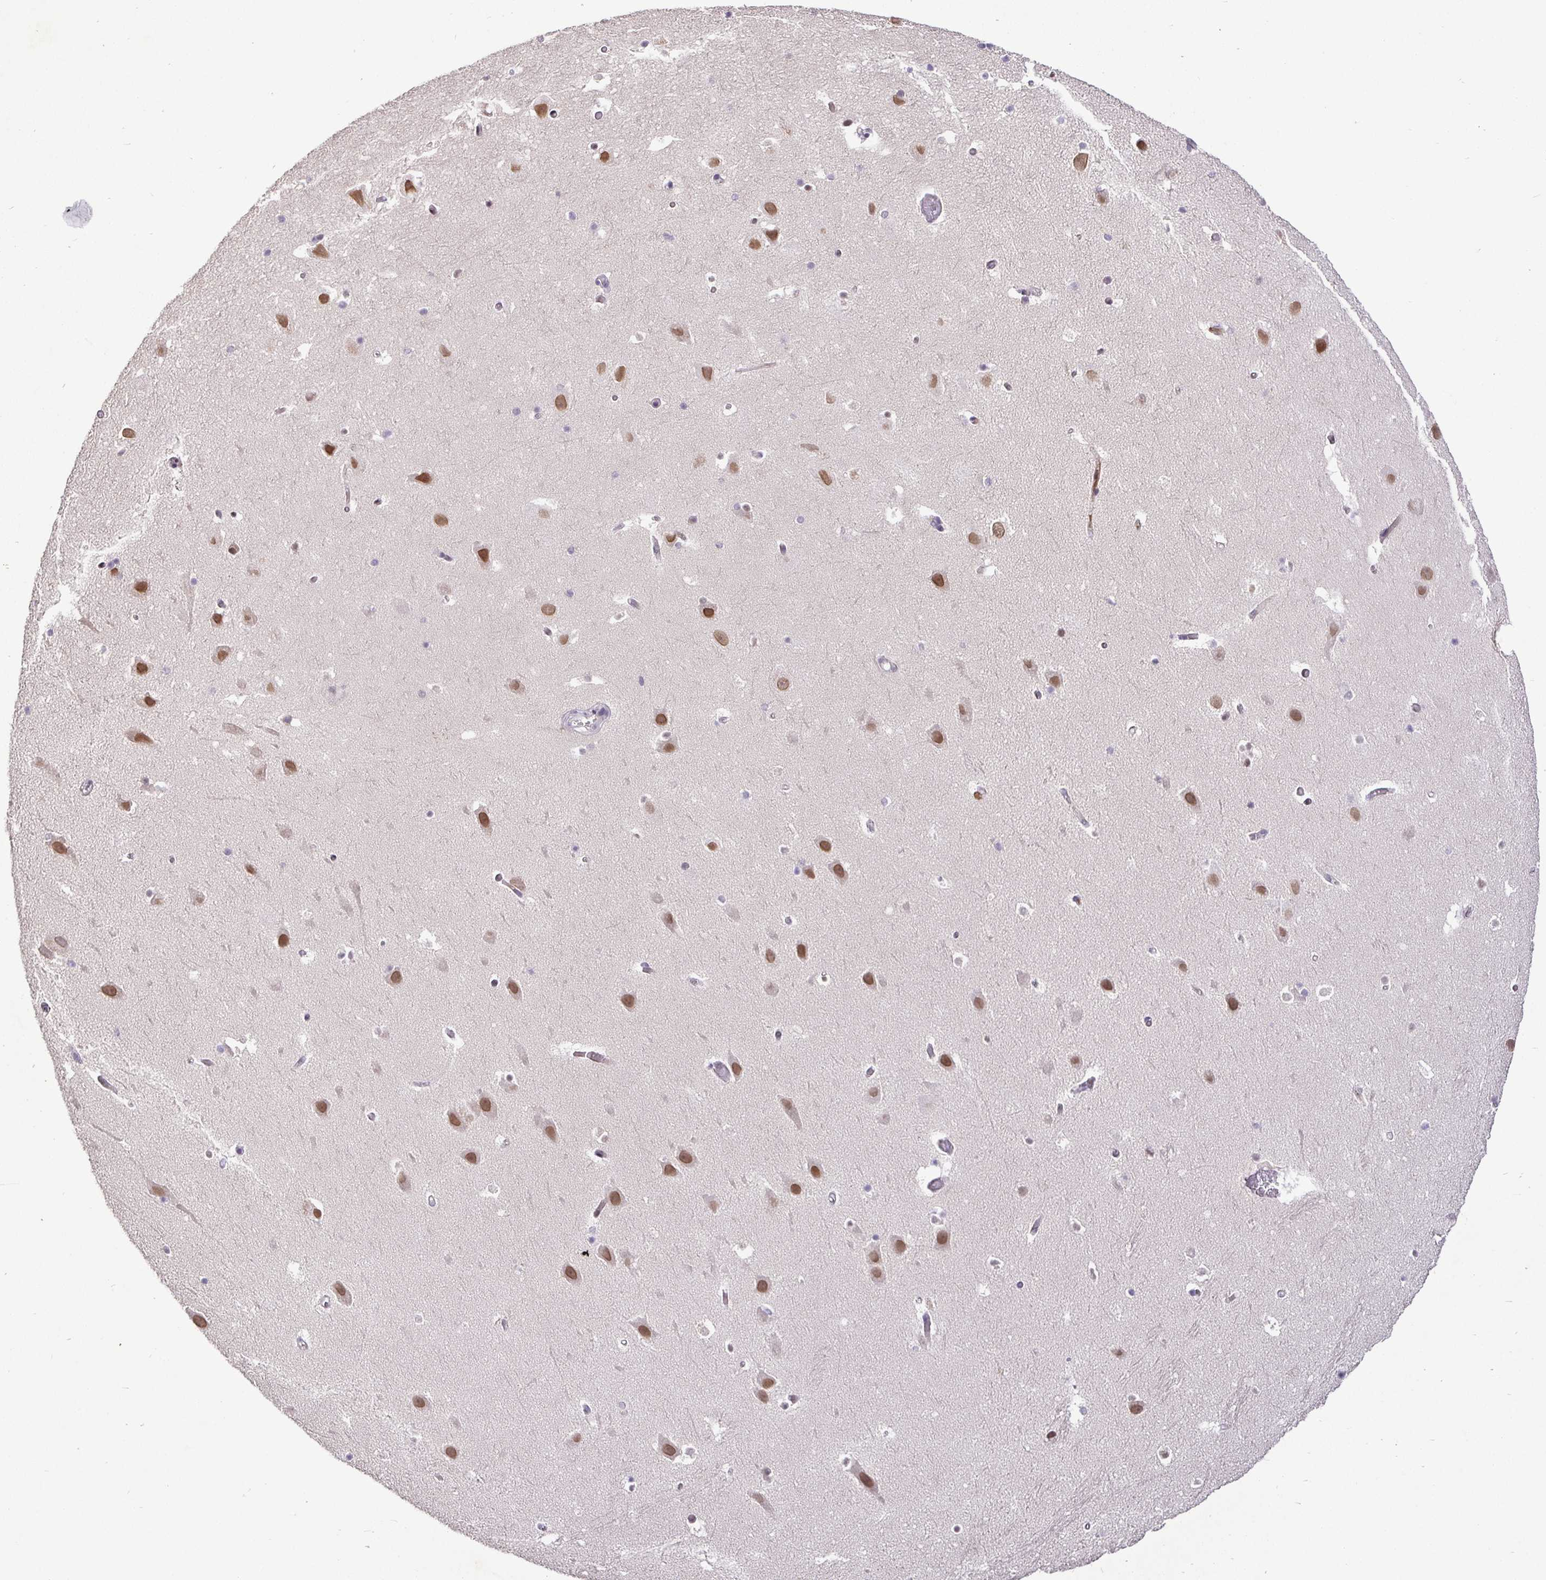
{"staining": {"intensity": "negative", "quantity": "none", "location": "none"}, "tissue": "hippocampus", "cell_type": "Glial cells", "image_type": "normal", "snomed": [{"axis": "morphology", "description": "Normal tissue, NOS"}, {"axis": "topography", "description": "Hippocampus"}], "caption": "High power microscopy micrograph of an IHC micrograph of unremarkable hippocampus, revealing no significant staining in glial cells. (DAB (3,3'-diaminobenzidine) IHC visualized using brightfield microscopy, high magnification).", "gene": "NUP188", "patient": {"sex": "male", "age": 26}}